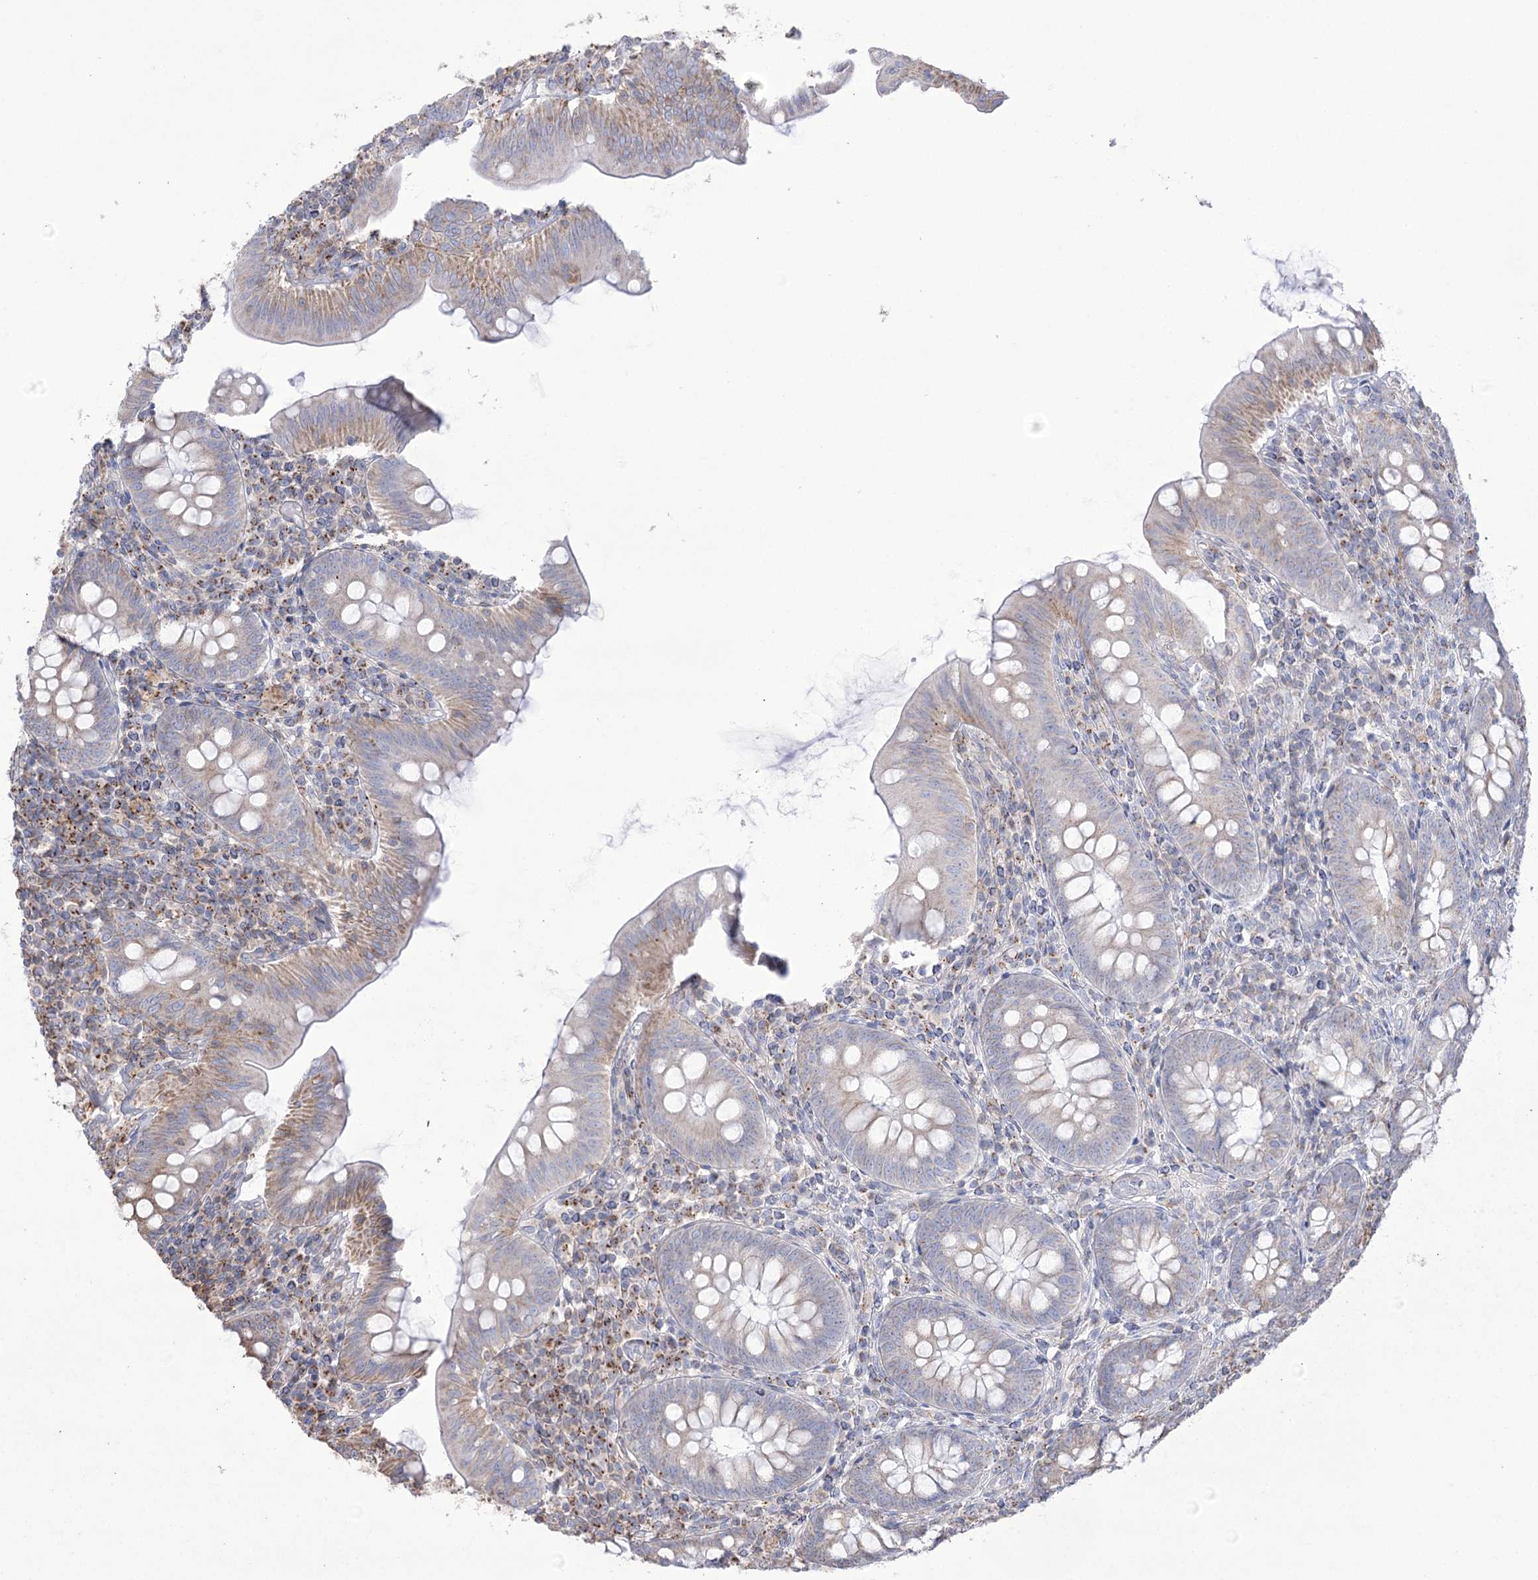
{"staining": {"intensity": "moderate", "quantity": "<25%", "location": "cytoplasmic/membranous"}, "tissue": "appendix", "cell_type": "Glandular cells", "image_type": "normal", "snomed": [{"axis": "morphology", "description": "Normal tissue, NOS"}, {"axis": "topography", "description": "Appendix"}], "caption": "Glandular cells display low levels of moderate cytoplasmic/membranous expression in about <25% of cells in unremarkable appendix.", "gene": "FAM216A", "patient": {"sex": "male", "age": 14}}